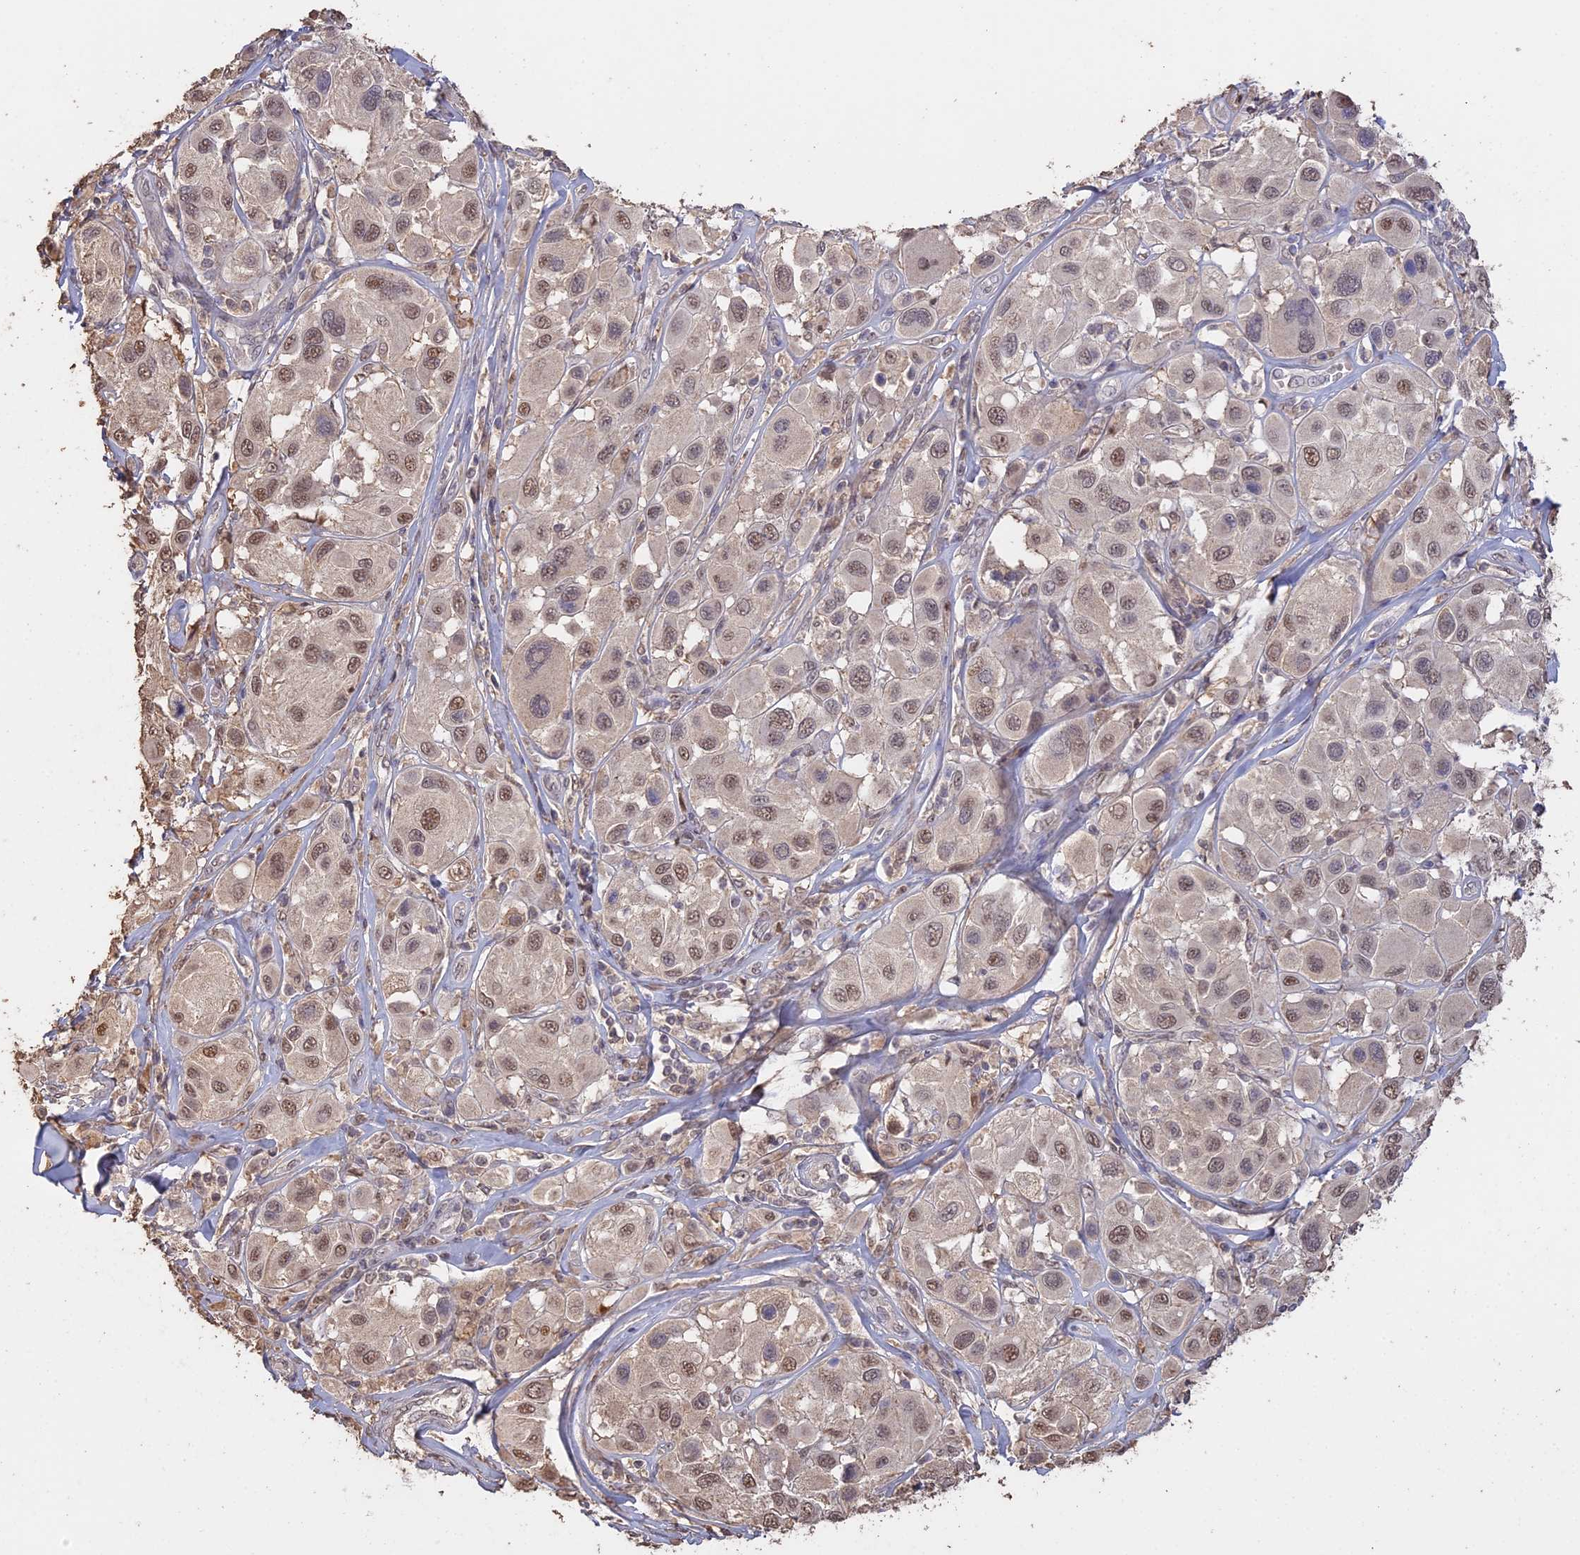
{"staining": {"intensity": "moderate", "quantity": ">75%", "location": "nuclear"}, "tissue": "melanoma", "cell_type": "Tumor cells", "image_type": "cancer", "snomed": [{"axis": "morphology", "description": "Malignant melanoma, Metastatic site"}, {"axis": "topography", "description": "Skin"}], "caption": "Immunohistochemistry photomicrograph of neoplastic tissue: human malignant melanoma (metastatic site) stained using IHC demonstrates medium levels of moderate protein expression localized specifically in the nuclear of tumor cells, appearing as a nuclear brown color.", "gene": "PSMC6", "patient": {"sex": "male", "age": 41}}